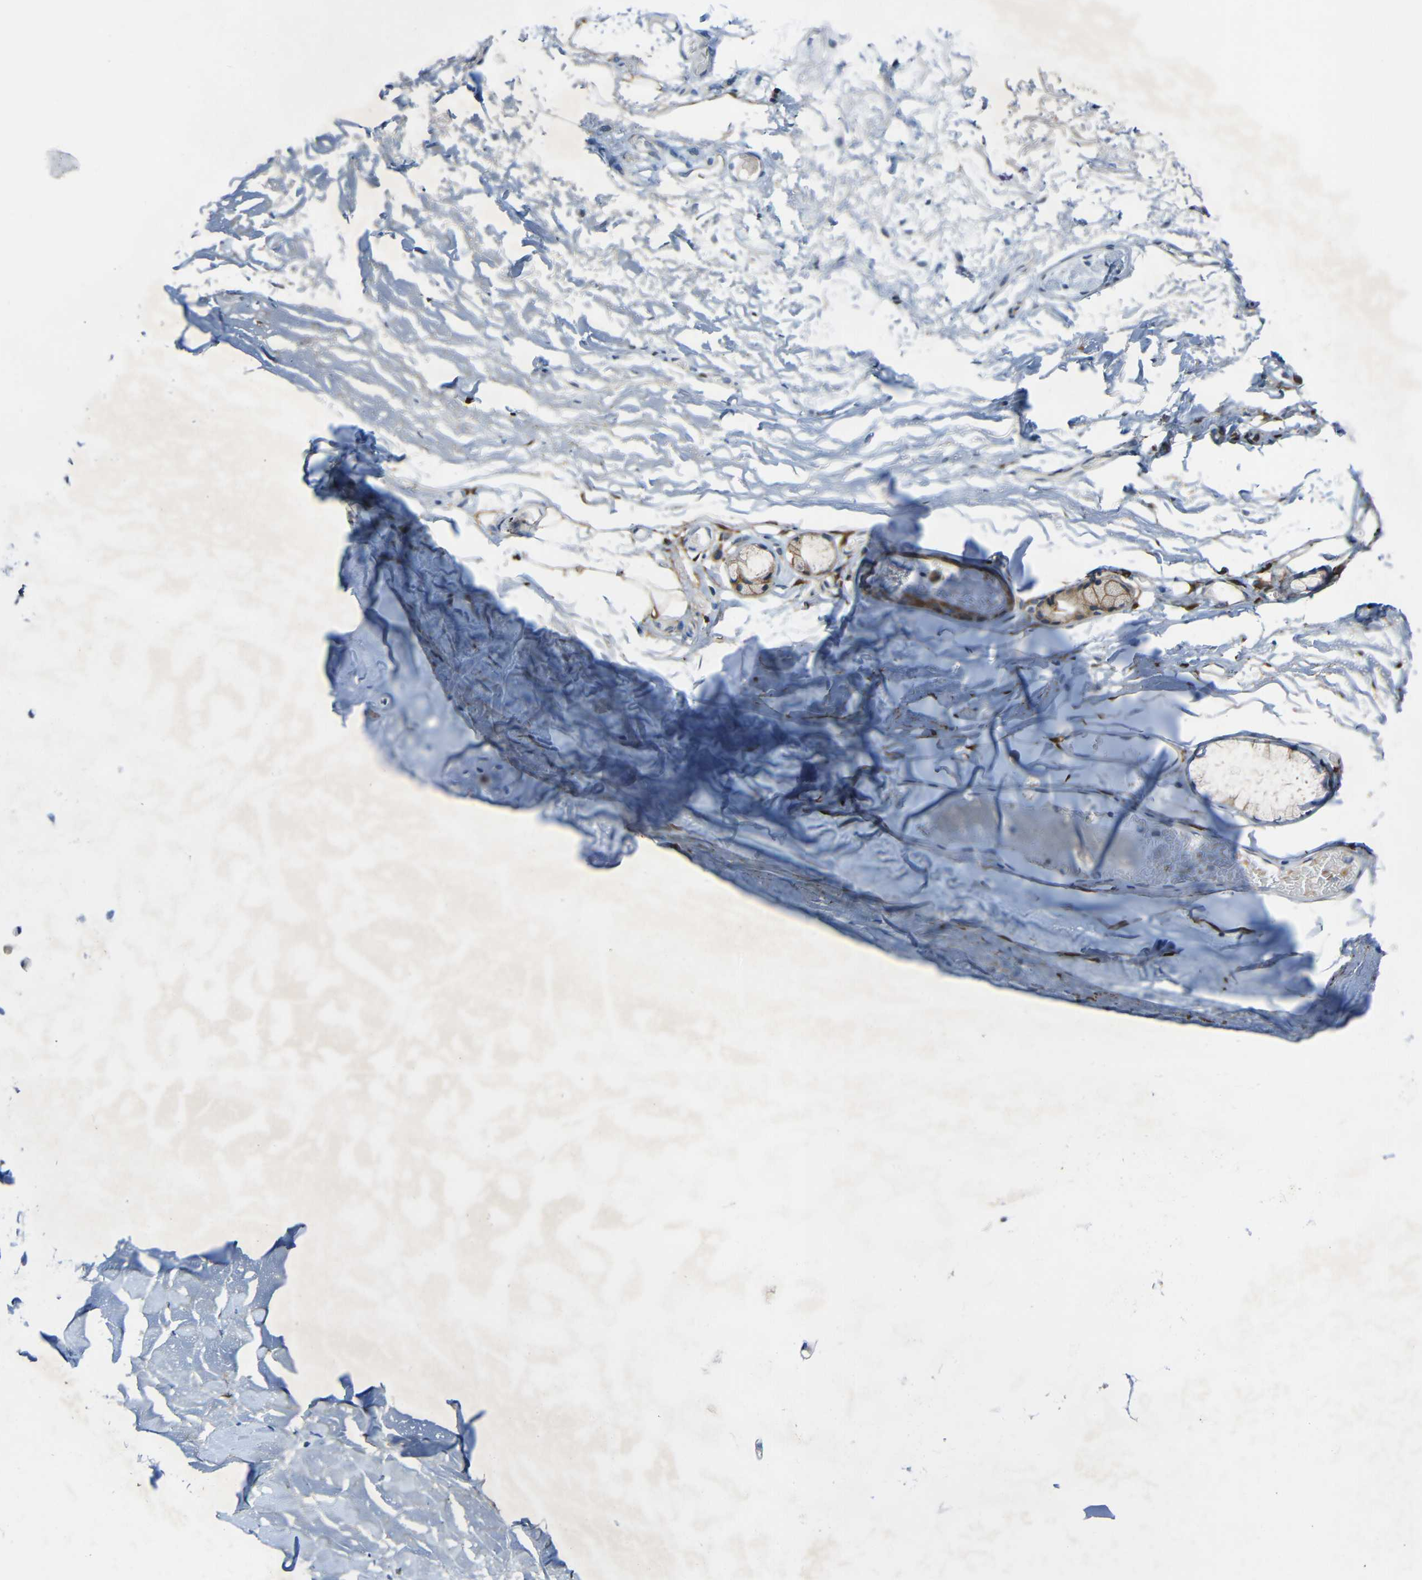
{"staining": {"intensity": "strong", "quantity": ">75%", "location": "cytoplasmic/membranous"}, "tissue": "adipose tissue", "cell_type": "Adipocytes", "image_type": "normal", "snomed": [{"axis": "morphology", "description": "Normal tissue, NOS"}, {"axis": "topography", "description": "Bronchus"}], "caption": "Protein expression analysis of benign human adipose tissue reveals strong cytoplasmic/membranous positivity in approximately >75% of adipocytes. (Stains: DAB (3,3'-diaminobenzidine) in brown, nuclei in blue, Microscopy: brightfield microscopy at high magnification).", "gene": "TMEM25", "patient": {"sex": "female", "age": 73}}